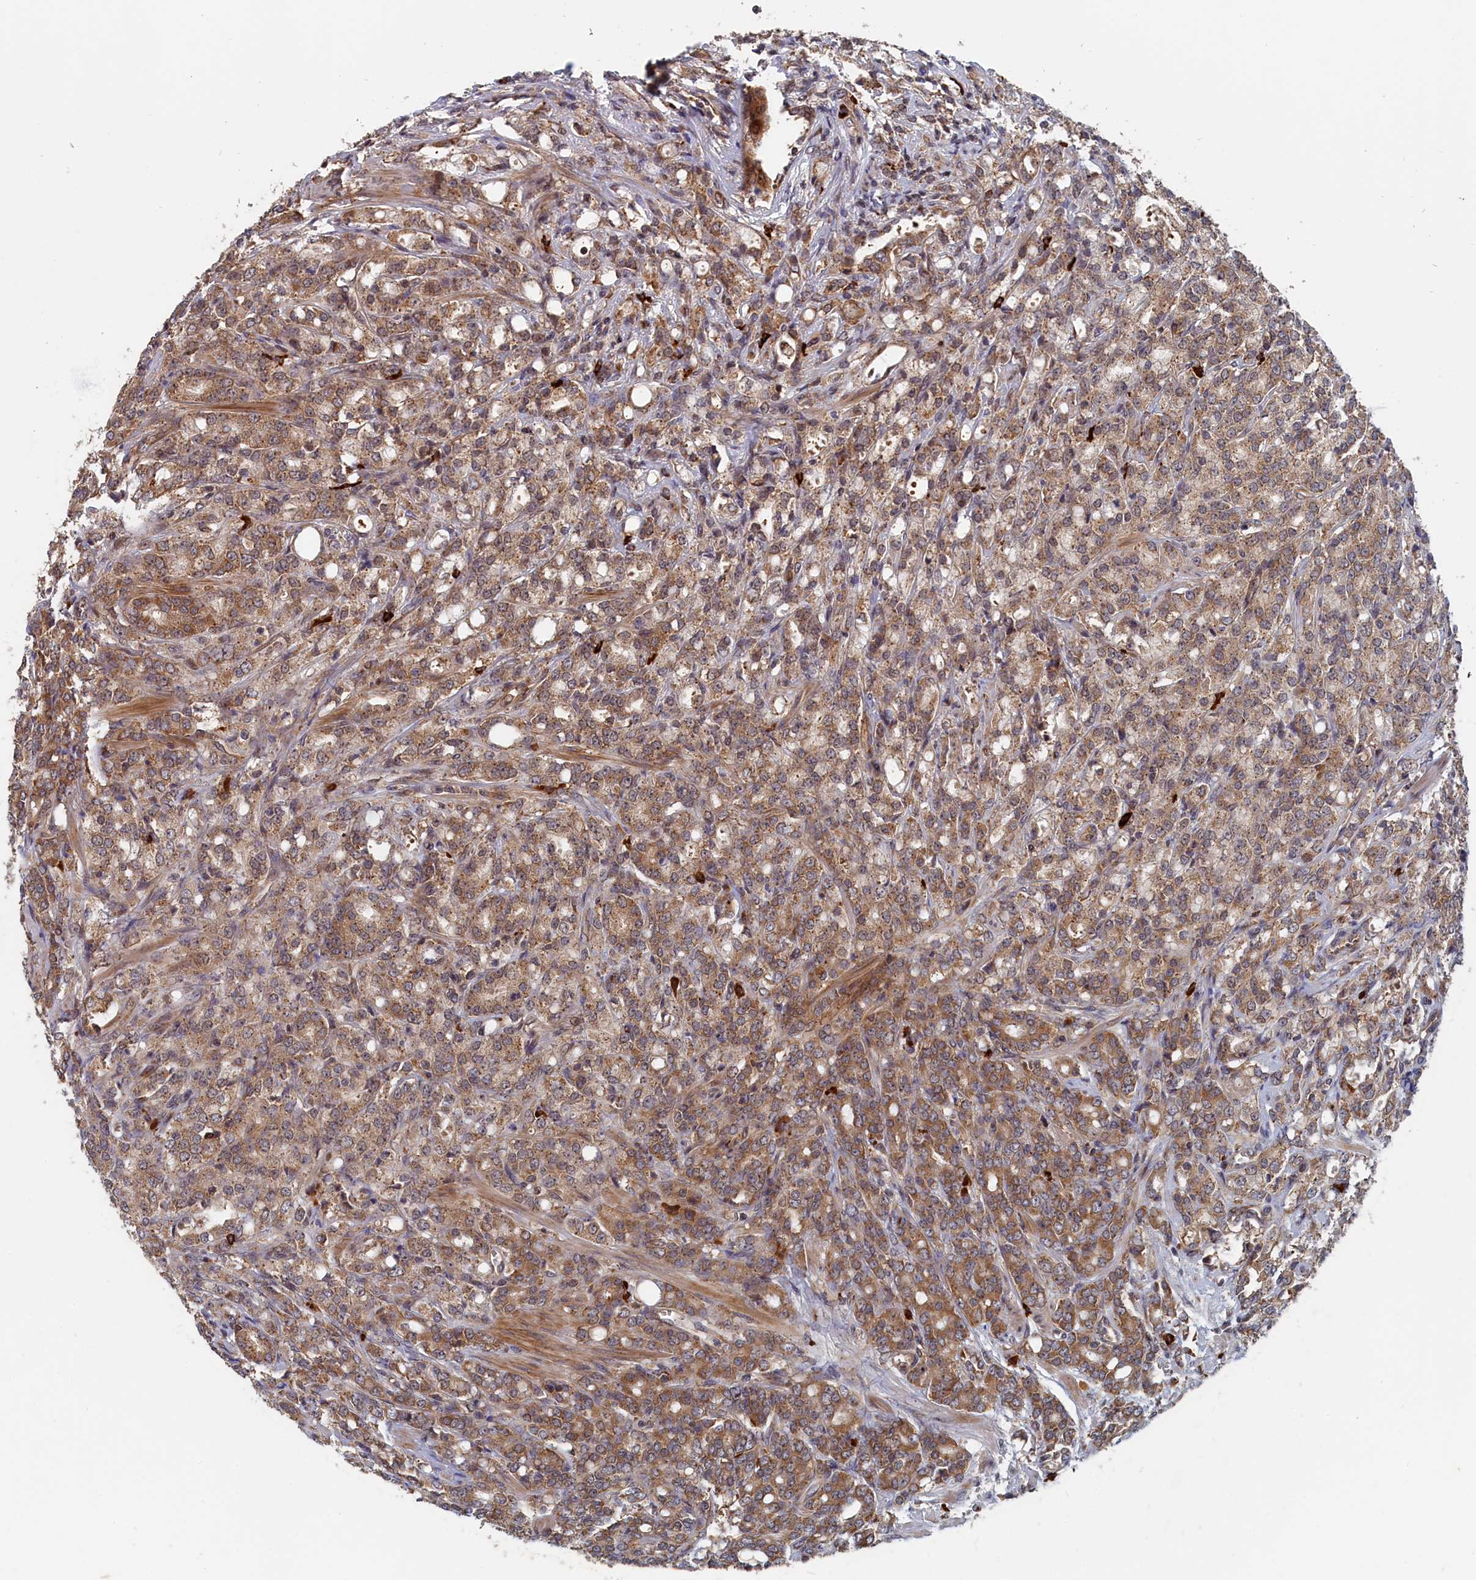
{"staining": {"intensity": "moderate", "quantity": ">75%", "location": "cytoplasmic/membranous"}, "tissue": "prostate cancer", "cell_type": "Tumor cells", "image_type": "cancer", "snomed": [{"axis": "morphology", "description": "Adenocarcinoma, High grade"}, {"axis": "topography", "description": "Prostate"}], "caption": "Protein staining of prostate high-grade adenocarcinoma tissue shows moderate cytoplasmic/membranous positivity in about >75% of tumor cells.", "gene": "TRAPPC2L", "patient": {"sex": "male", "age": 62}}